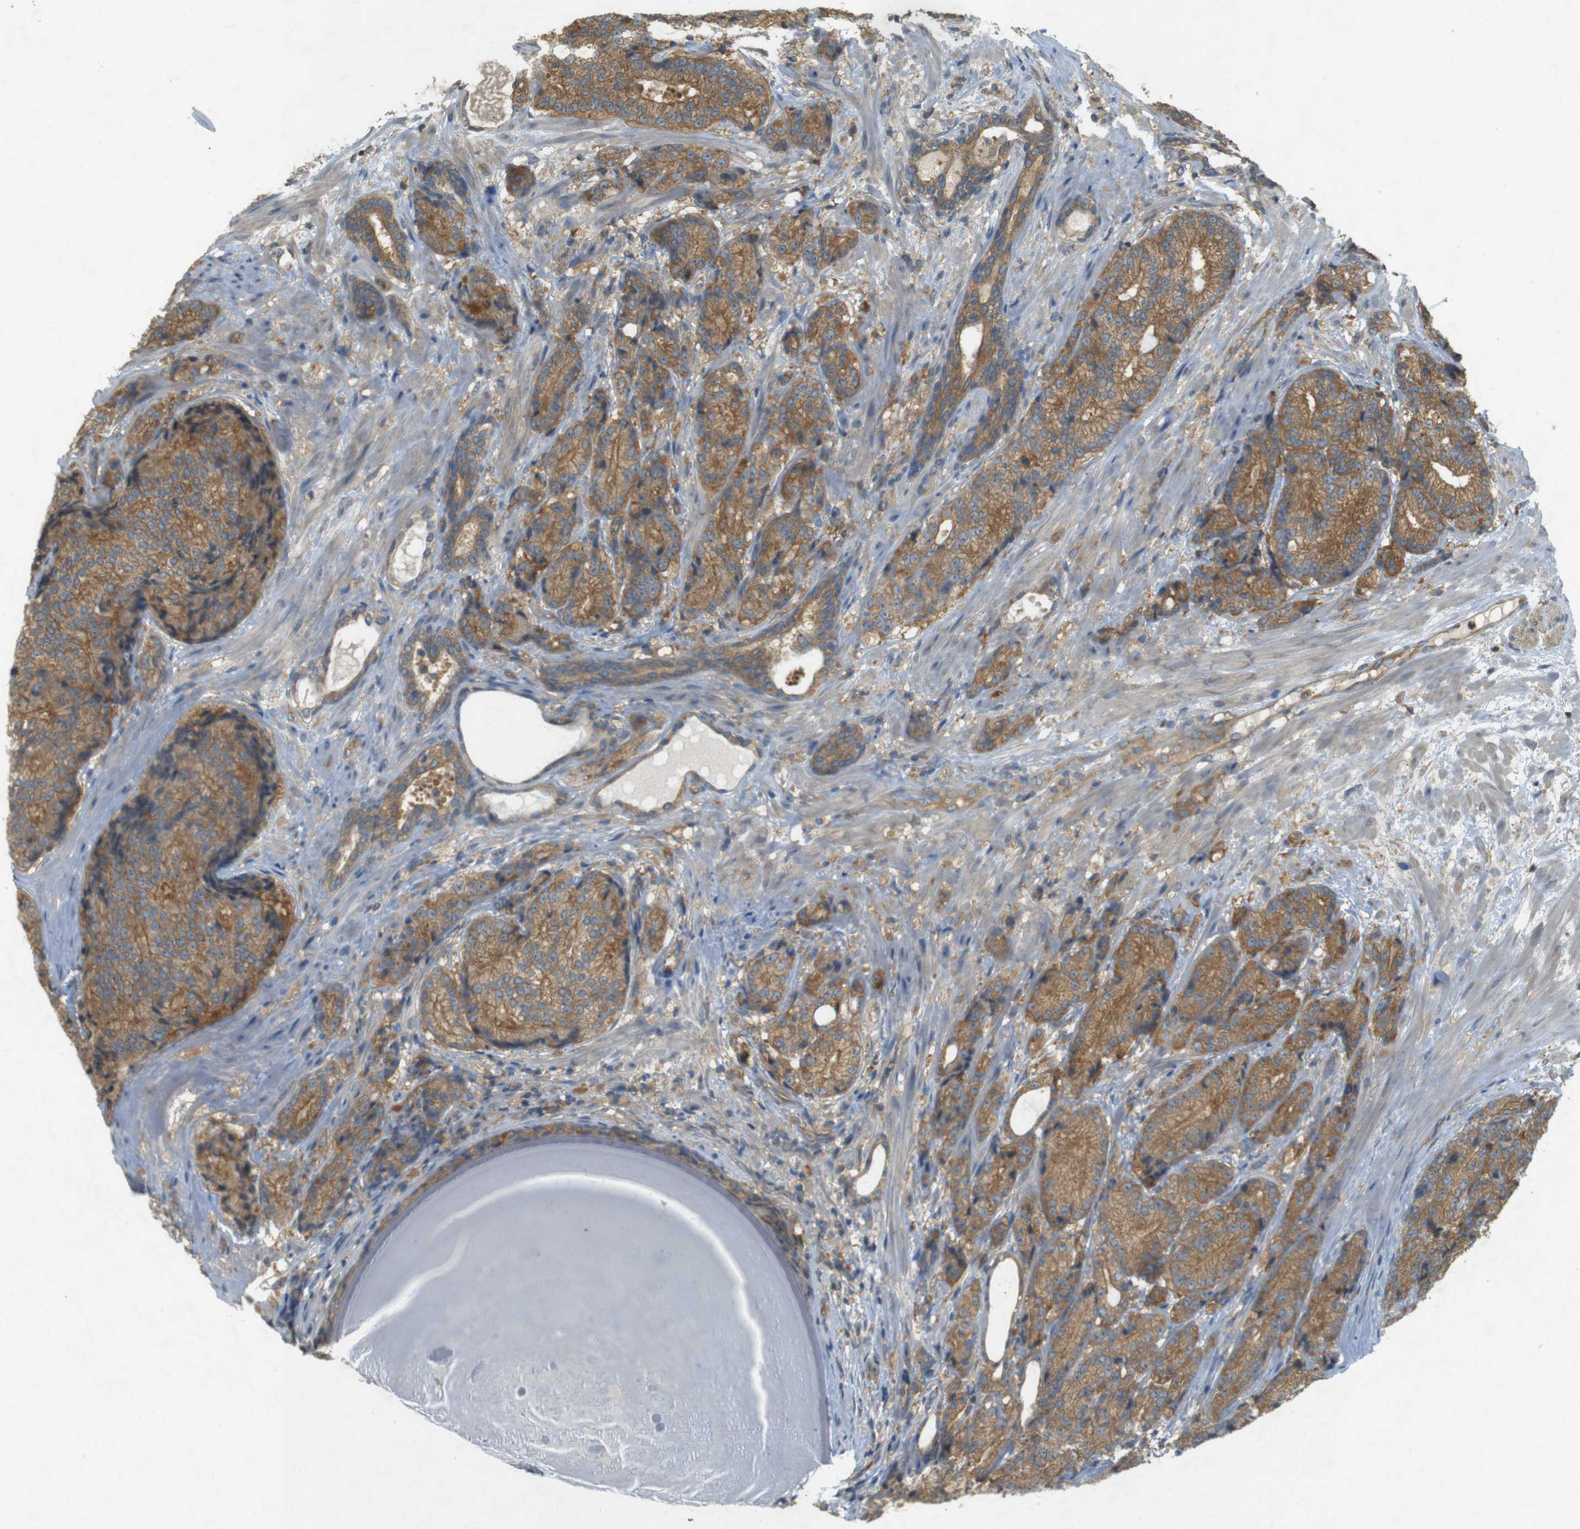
{"staining": {"intensity": "moderate", "quantity": ">75%", "location": "cytoplasmic/membranous"}, "tissue": "prostate cancer", "cell_type": "Tumor cells", "image_type": "cancer", "snomed": [{"axis": "morphology", "description": "Adenocarcinoma, High grade"}, {"axis": "topography", "description": "Prostate"}], "caption": "Protein staining reveals moderate cytoplasmic/membranous staining in about >75% of tumor cells in high-grade adenocarcinoma (prostate).", "gene": "KIF5B", "patient": {"sex": "male", "age": 61}}